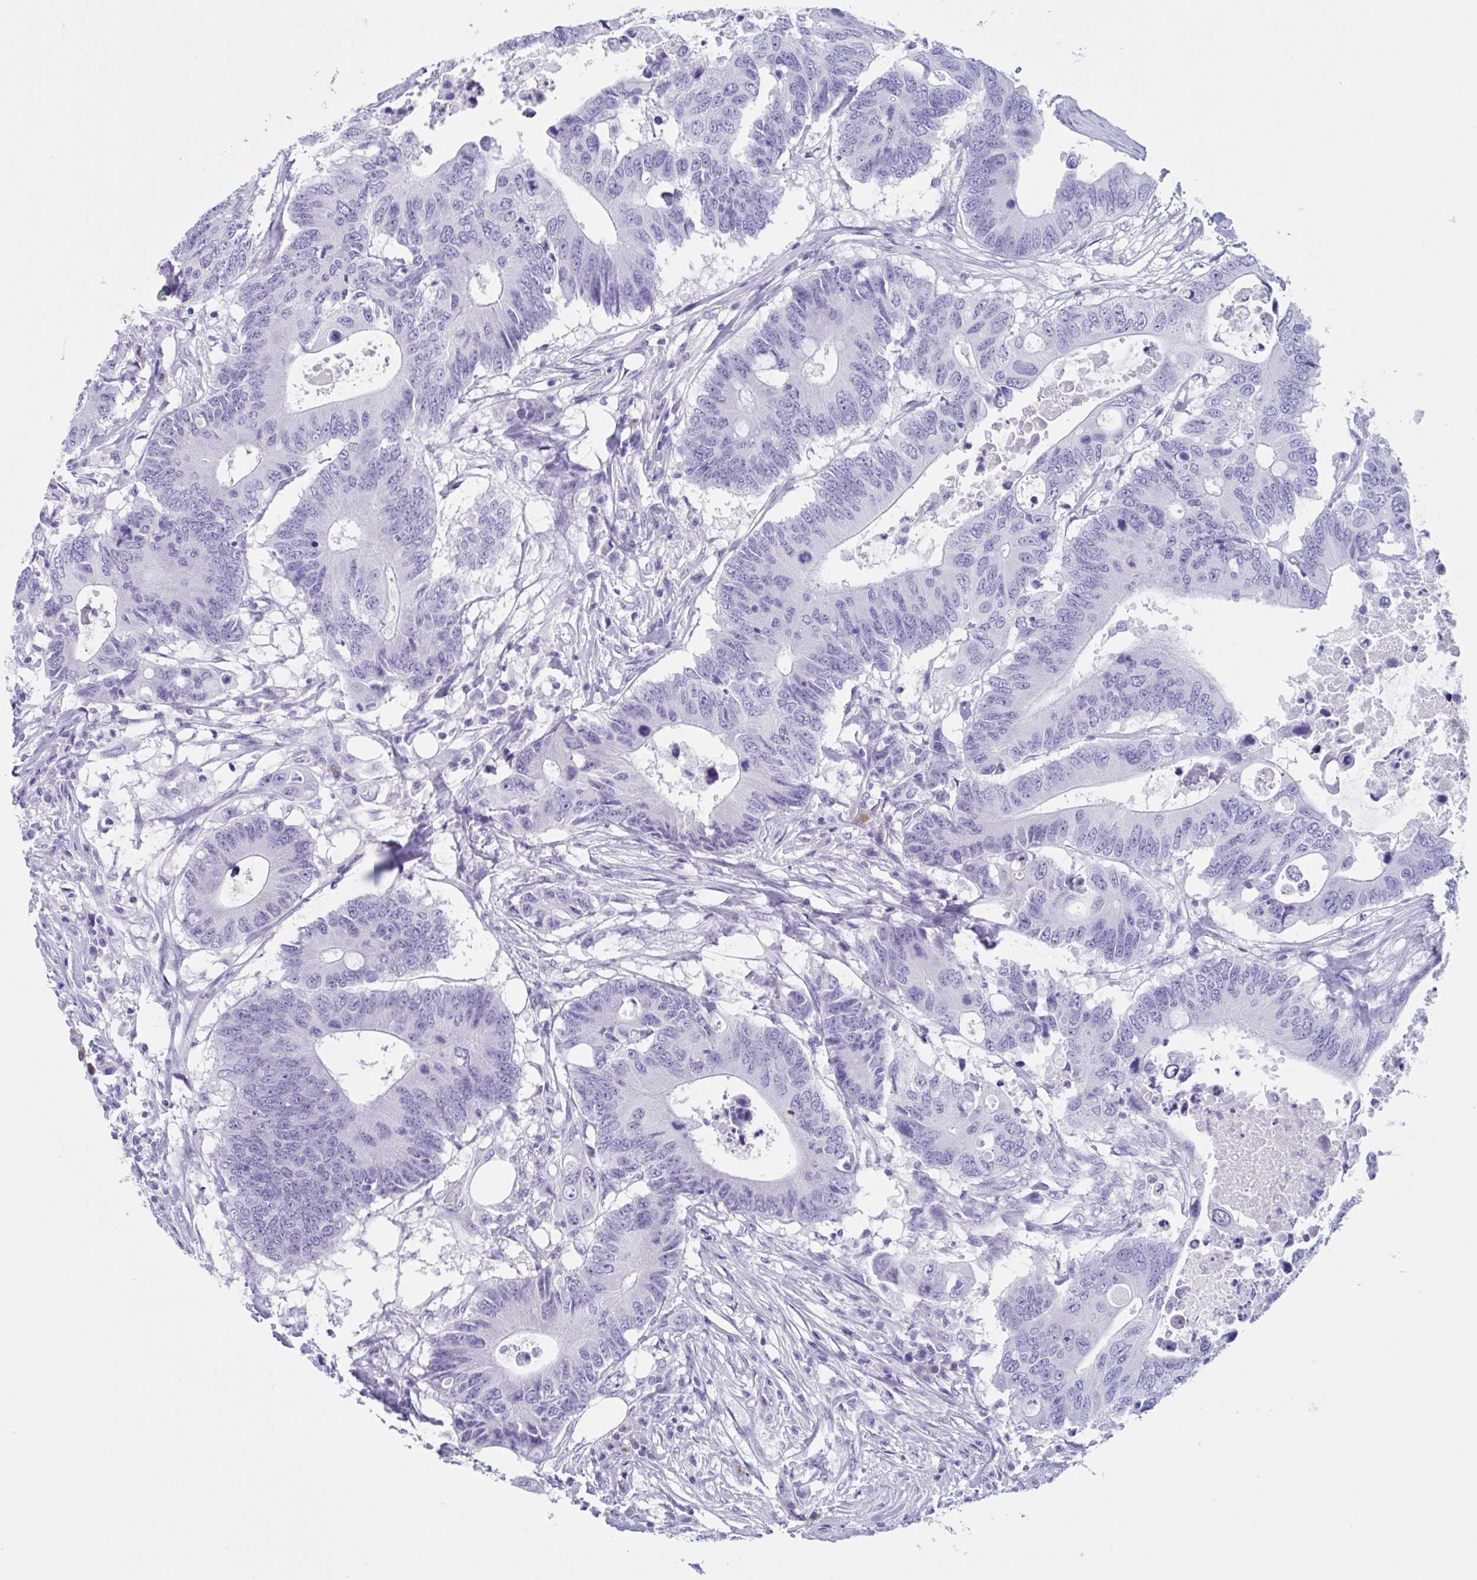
{"staining": {"intensity": "negative", "quantity": "none", "location": "none"}, "tissue": "colorectal cancer", "cell_type": "Tumor cells", "image_type": "cancer", "snomed": [{"axis": "morphology", "description": "Adenocarcinoma, NOS"}, {"axis": "topography", "description": "Colon"}], "caption": "Immunohistochemical staining of adenocarcinoma (colorectal) exhibits no significant staining in tumor cells.", "gene": "USP35", "patient": {"sex": "male", "age": 71}}